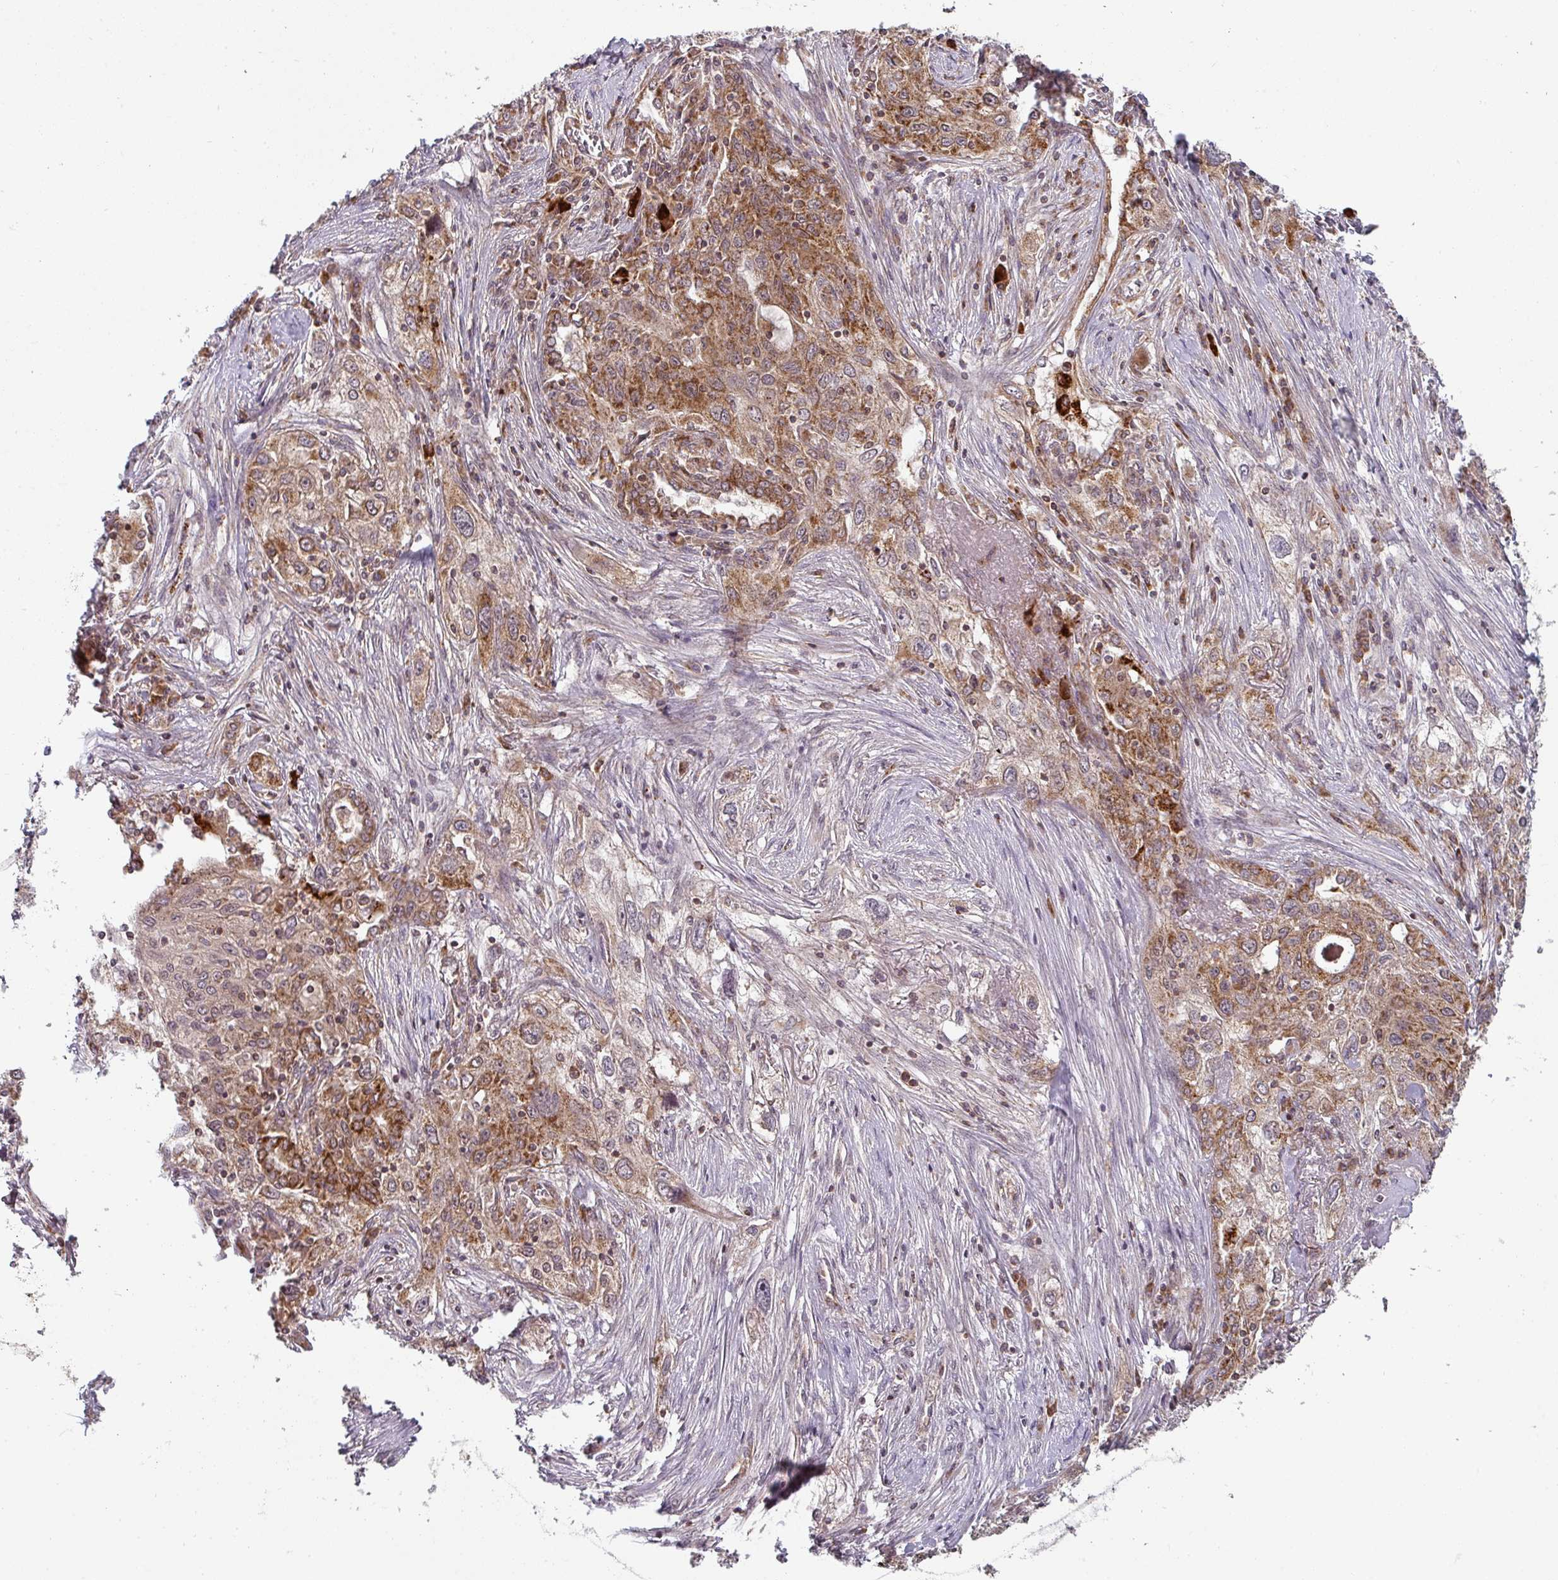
{"staining": {"intensity": "moderate", "quantity": ">75%", "location": "cytoplasmic/membranous,nuclear"}, "tissue": "lung cancer", "cell_type": "Tumor cells", "image_type": "cancer", "snomed": [{"axis": "morphology", "description": "Squamous cell carcinoma, NOS"}, {"axis": "topography", "description": "Lung"}], "caption": "Lung squamous cell carcinoma tissue displays moderate cytoplasmic/membranous and nuclear positivity in approximately >75% of tumor cells", "gene": "MRPS16", "patient": {"sex": "female", "age": 69}}